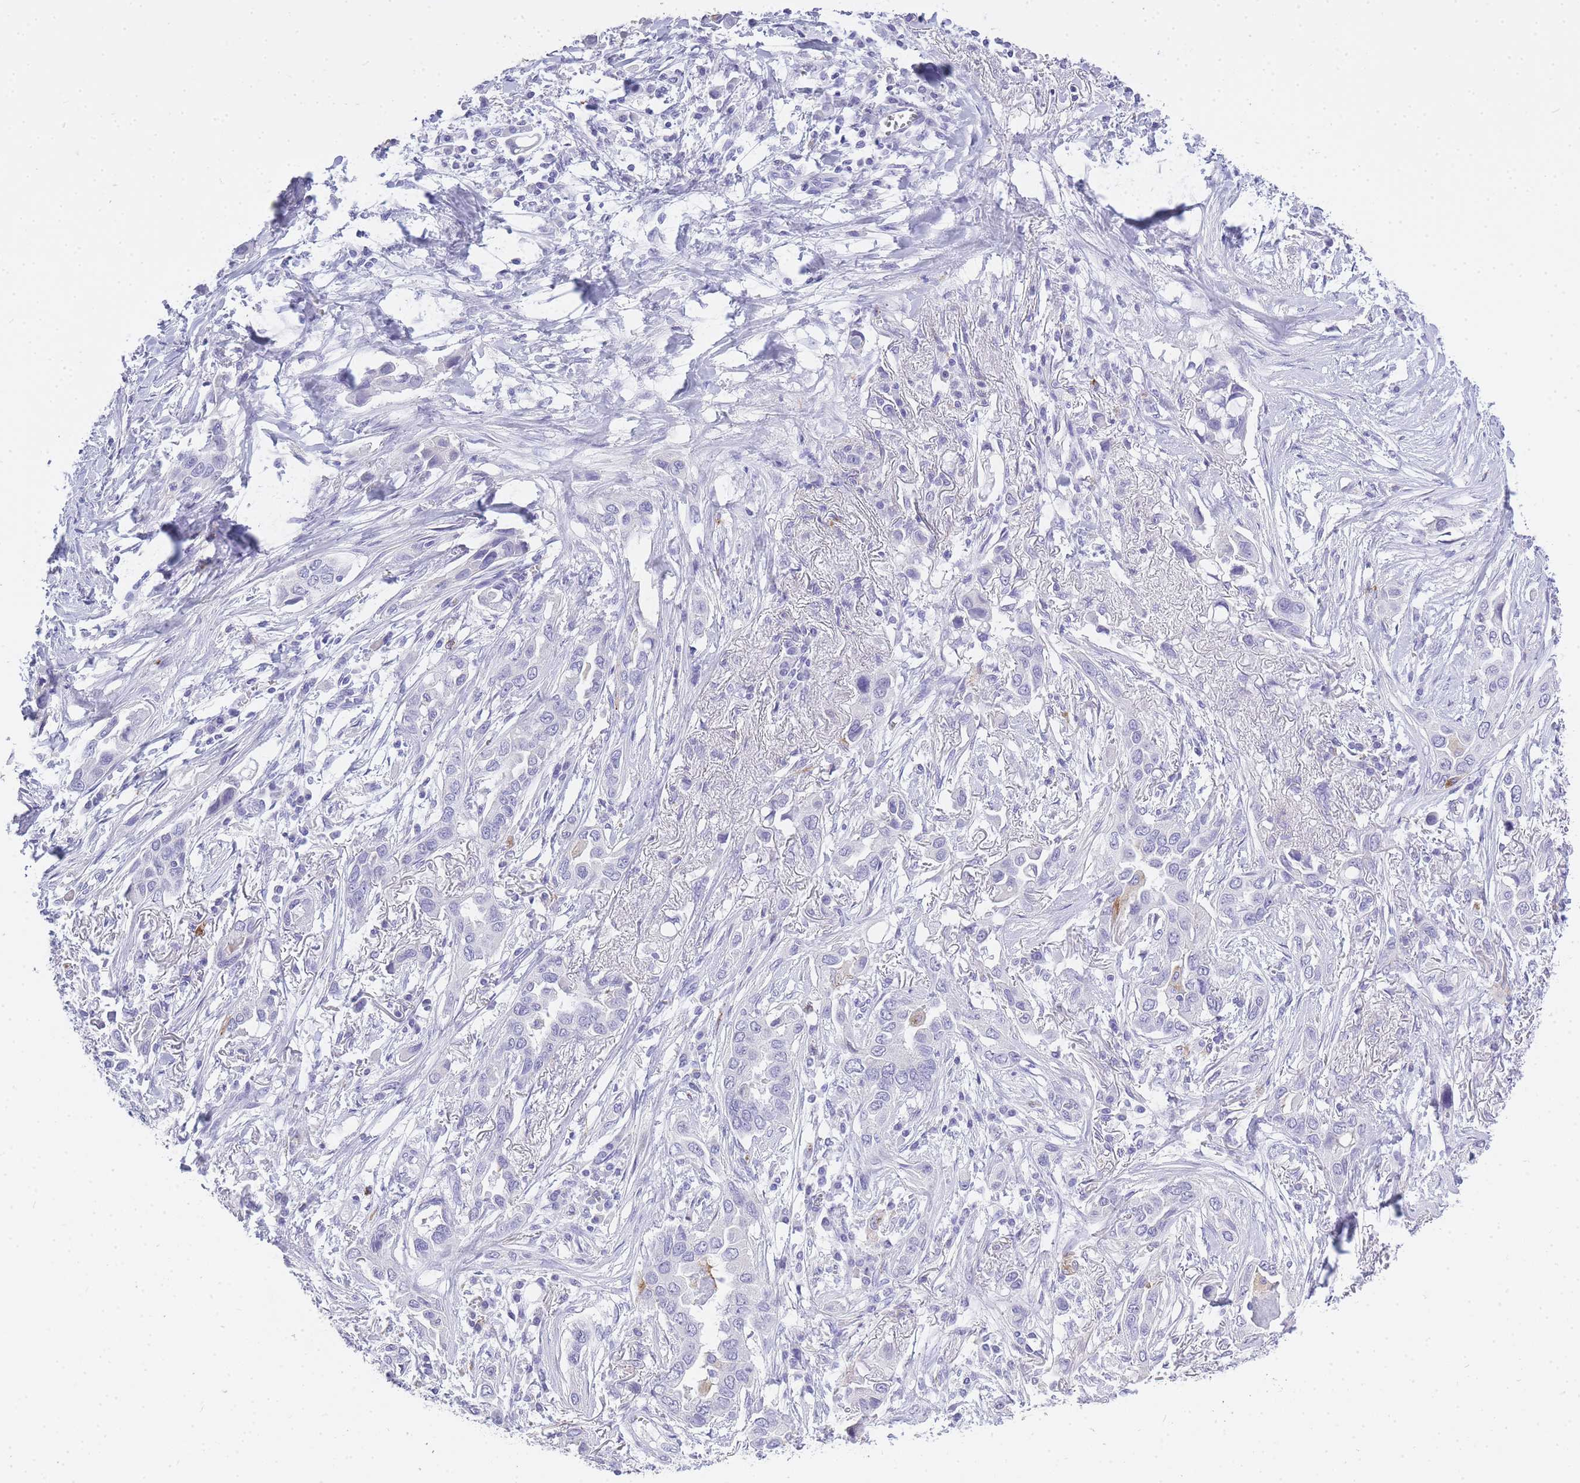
{"staining": {"intensity": "negative", "quantity": "none", "location": "none"}, "tissue": "lung cancer", "cell_type": "Tumor cells", "image_type": "cancer", "snomed": [{"axis": "morphology", "description": "Adenocarcinoma, NOS"}, {"axis": "topography", "description": "Lung"}], "caption": "IHC photomicrograph of human lung cancer (adenocarcinoma) stained for a protein (brown), which demonstrates no staining in tumor cells.", "gene": "RHO", "patient": {"sex": "female", "age": 76}}